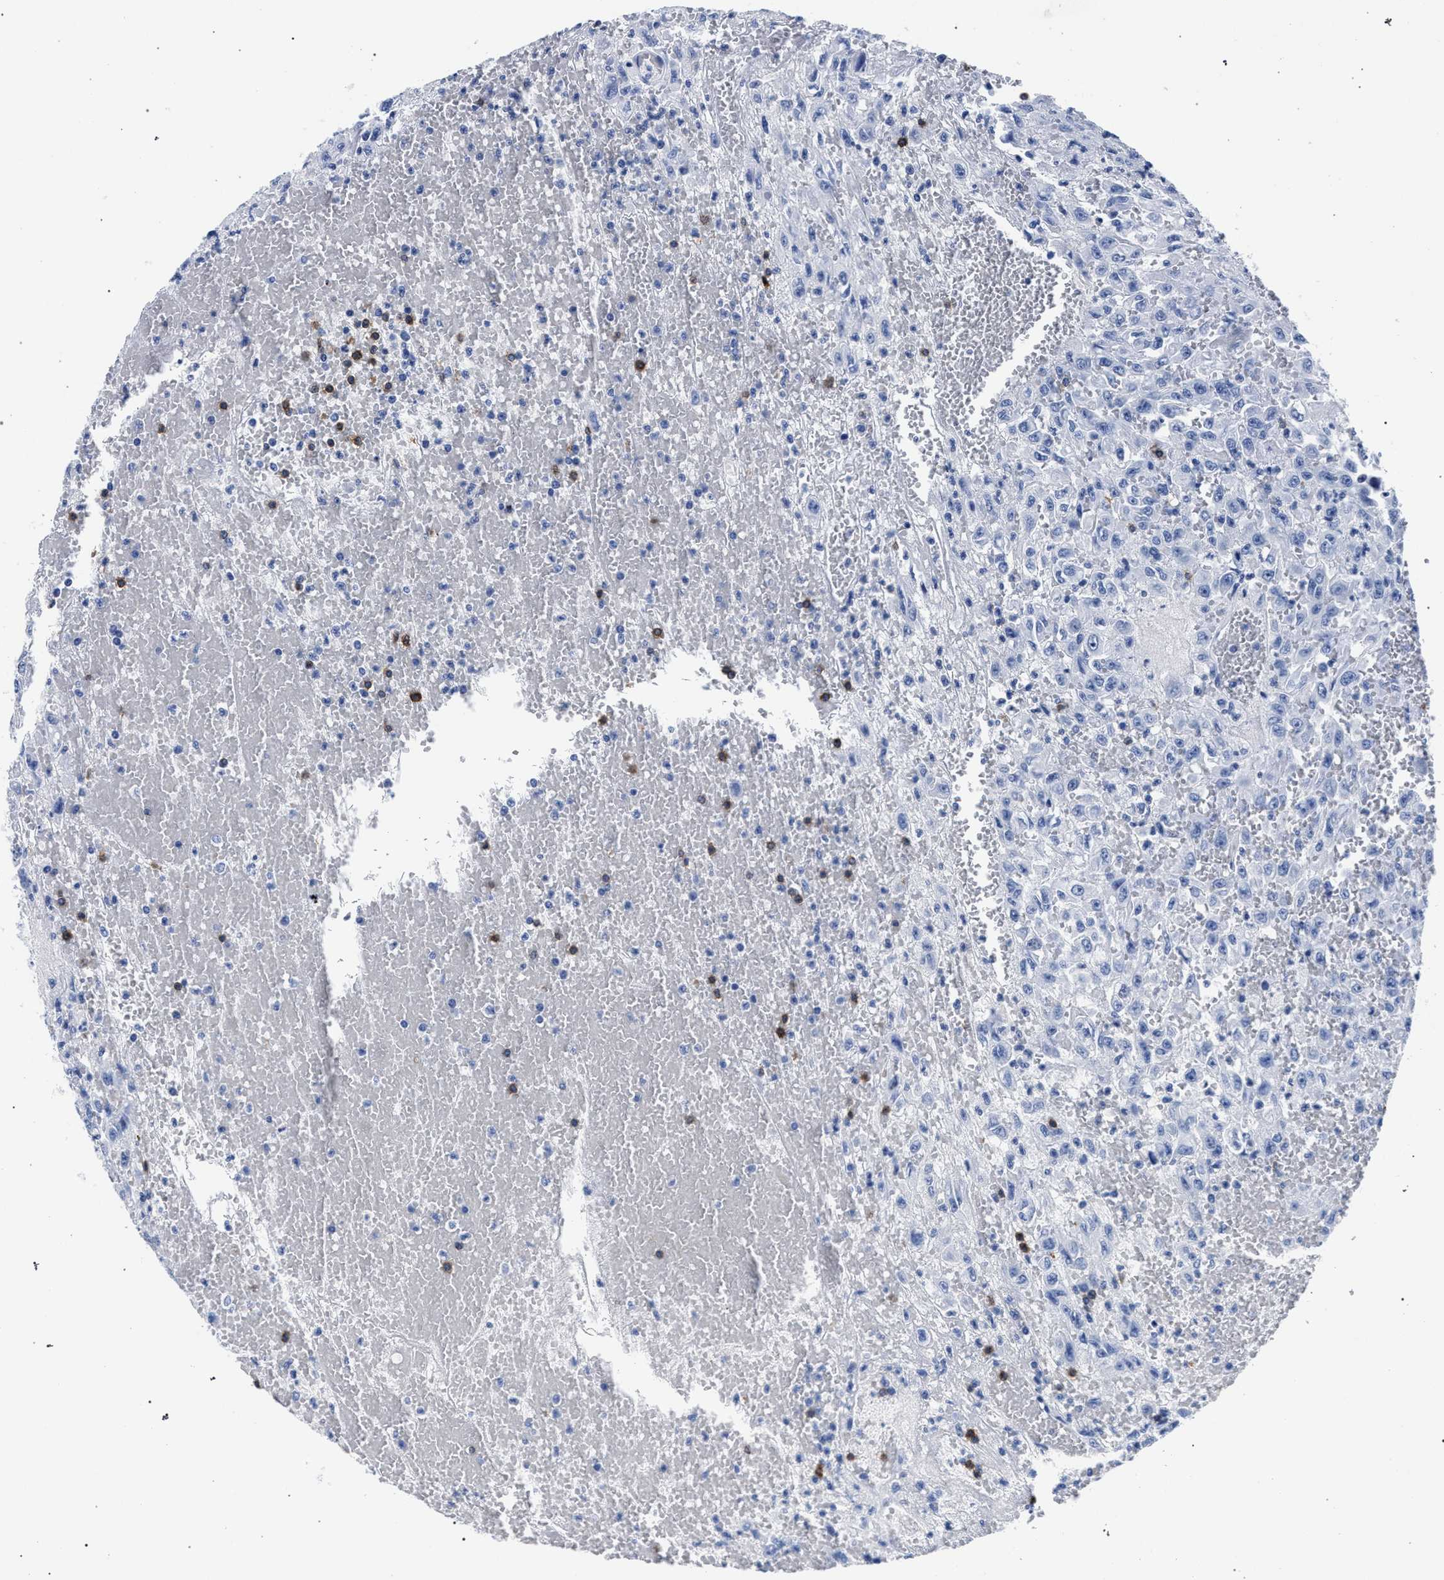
{"staining": {"intensity": "negative", "quantity": "none", "location": "none"}, "tissue": "urothelial cancer", "cell_type": "Tumor cells", "image_type": "cancer", "snomed": [{"axis": "morphology", "description": "Urothelial carcinoma, High grade"}, {"axis": "topography", "description": "Urinary bladder"}], "caption": "Image shows no protein expression in tumor cells of high-grade urothelial carcinoma tissue.", "gene": "KLRK1", "patient": {"sex": "male", "age": 46}}